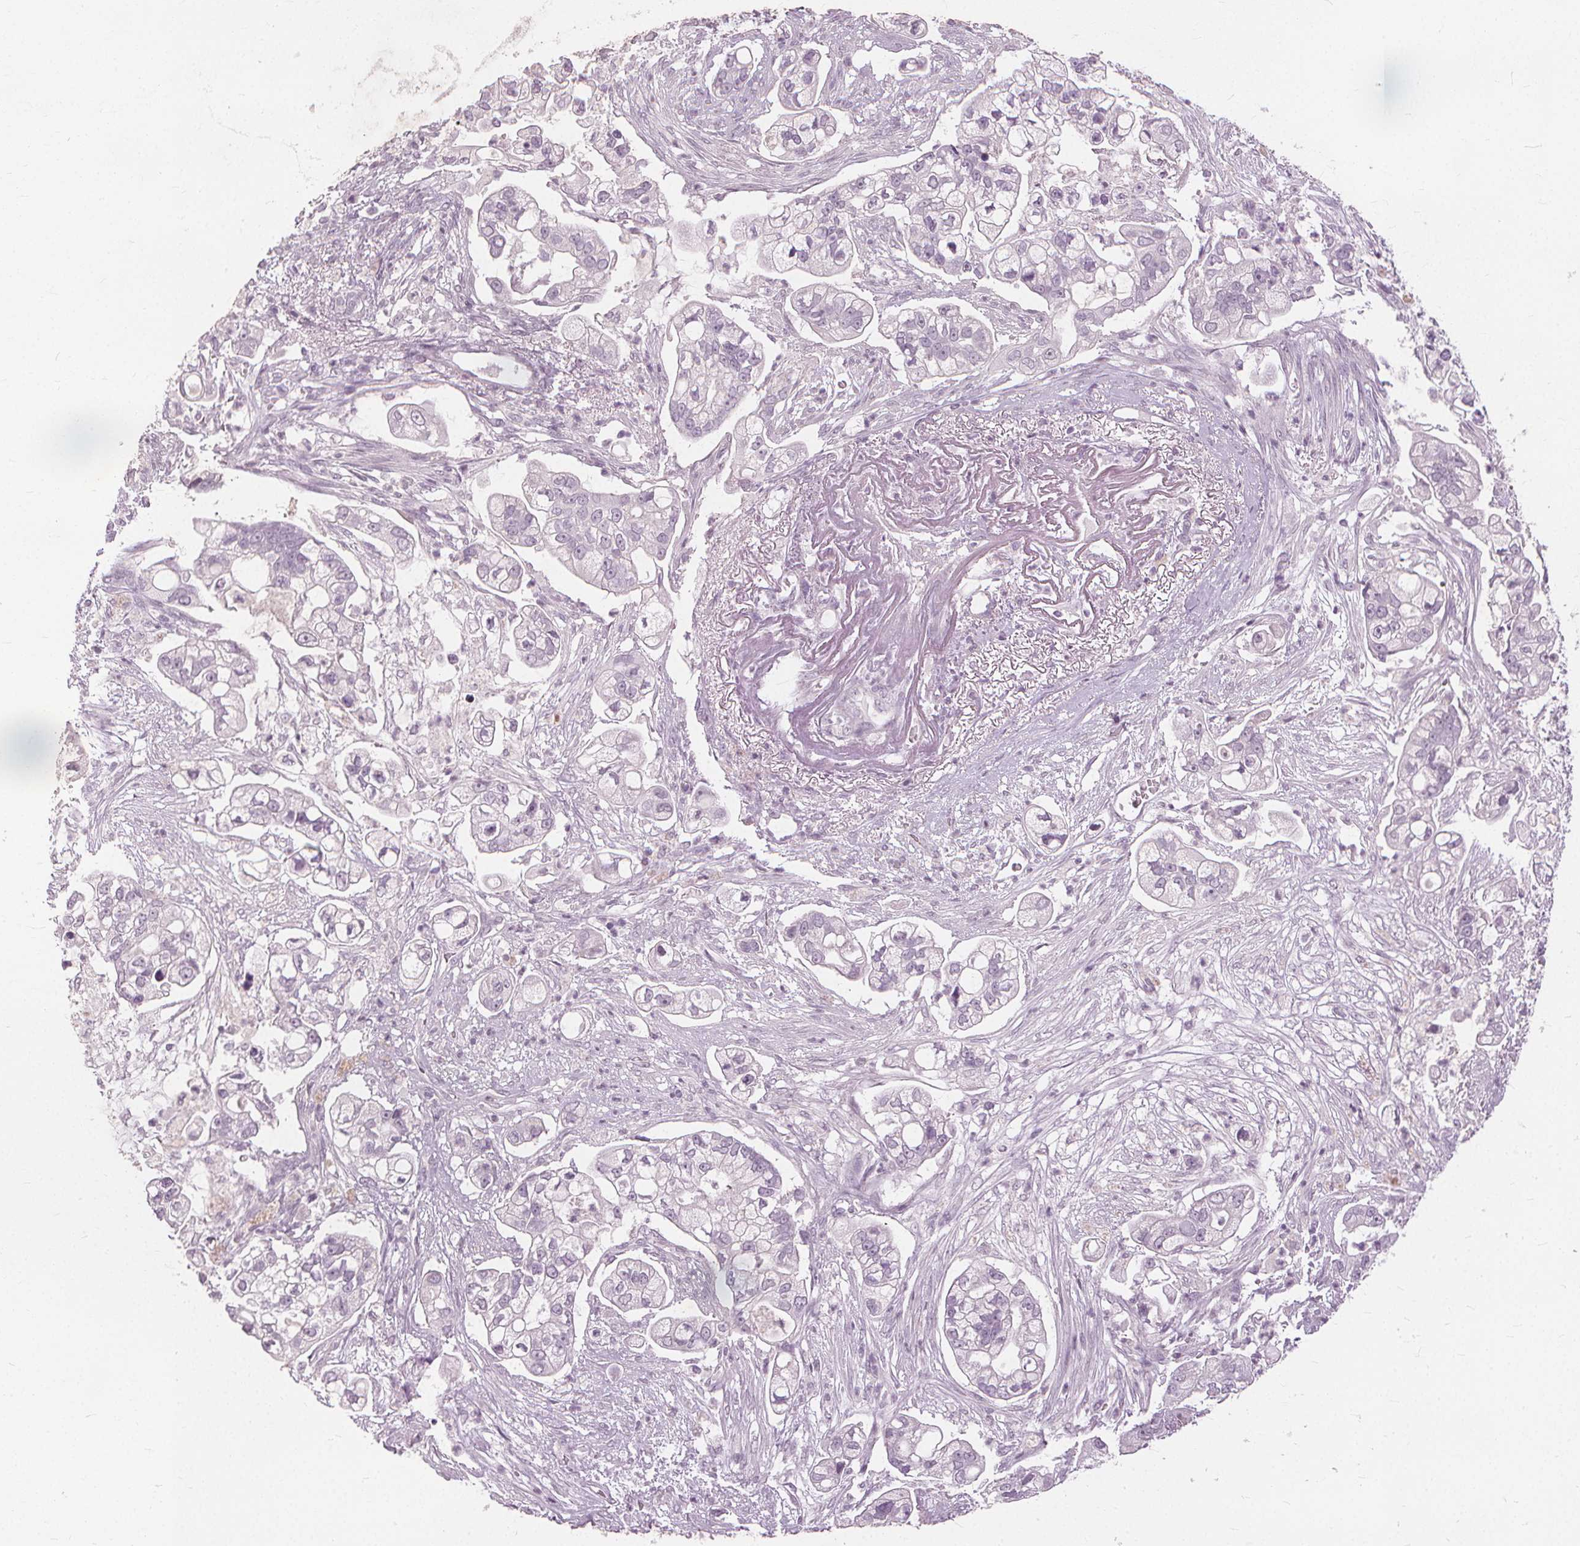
{"staining": {"intensity": "negative", "quantity": "none", "location": "none"}, "tissue": "pancreatic cancer", "cell_type": "Tumor cells", "image_type": "cancer", "snomed": [{"axis": "morphology", "description": "Adenocarcinoma, NOS"}, {"axis": "topography", "description": "Pancreas"}], "caption": "Immunohistochemical staining of human pancreatic cancer (adenocarcinoma) exhibits no significant staining in tumor cells.", "gene": "SFTPD", "patient": {"sex": "female", "age": 69}}